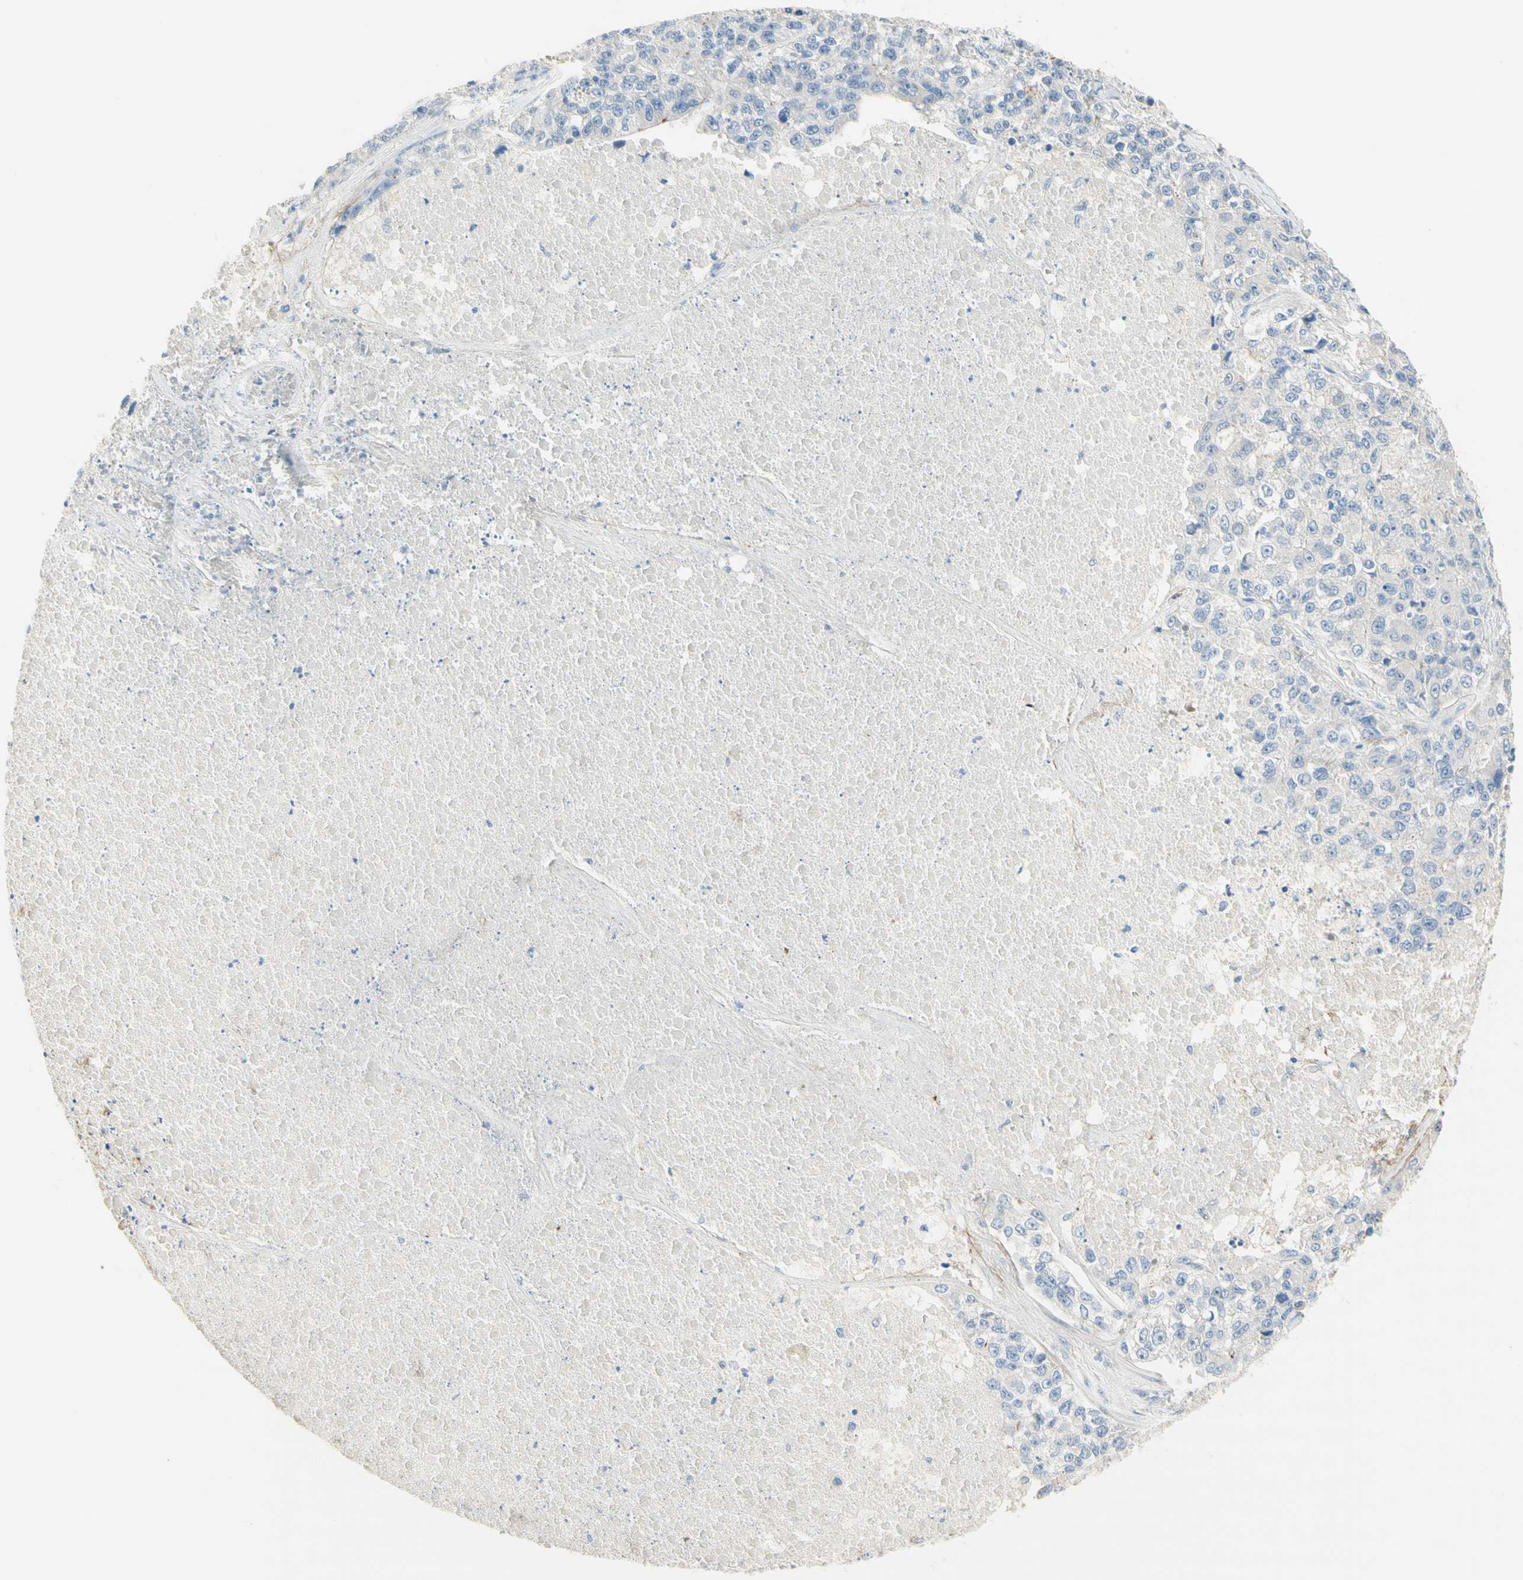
{"staining": {"intensity": "negative", "quantity": "none", "location": "none"}, "tissue": "lung cancer", "cell_type": "Tumor cells", "image_type": "cancer", "snomed": [{"axis": "morphology", "description": "Adenocarcinoma, NOS"}, {"axis": "topography", "description": "Lung"}], "caption": "This is an IHC histopathology image of lung adenocarcinoma. There is no positivity in tumor cells.", "gene": "NECTIN4", "patient": {"sex": "male", "age": 49}}